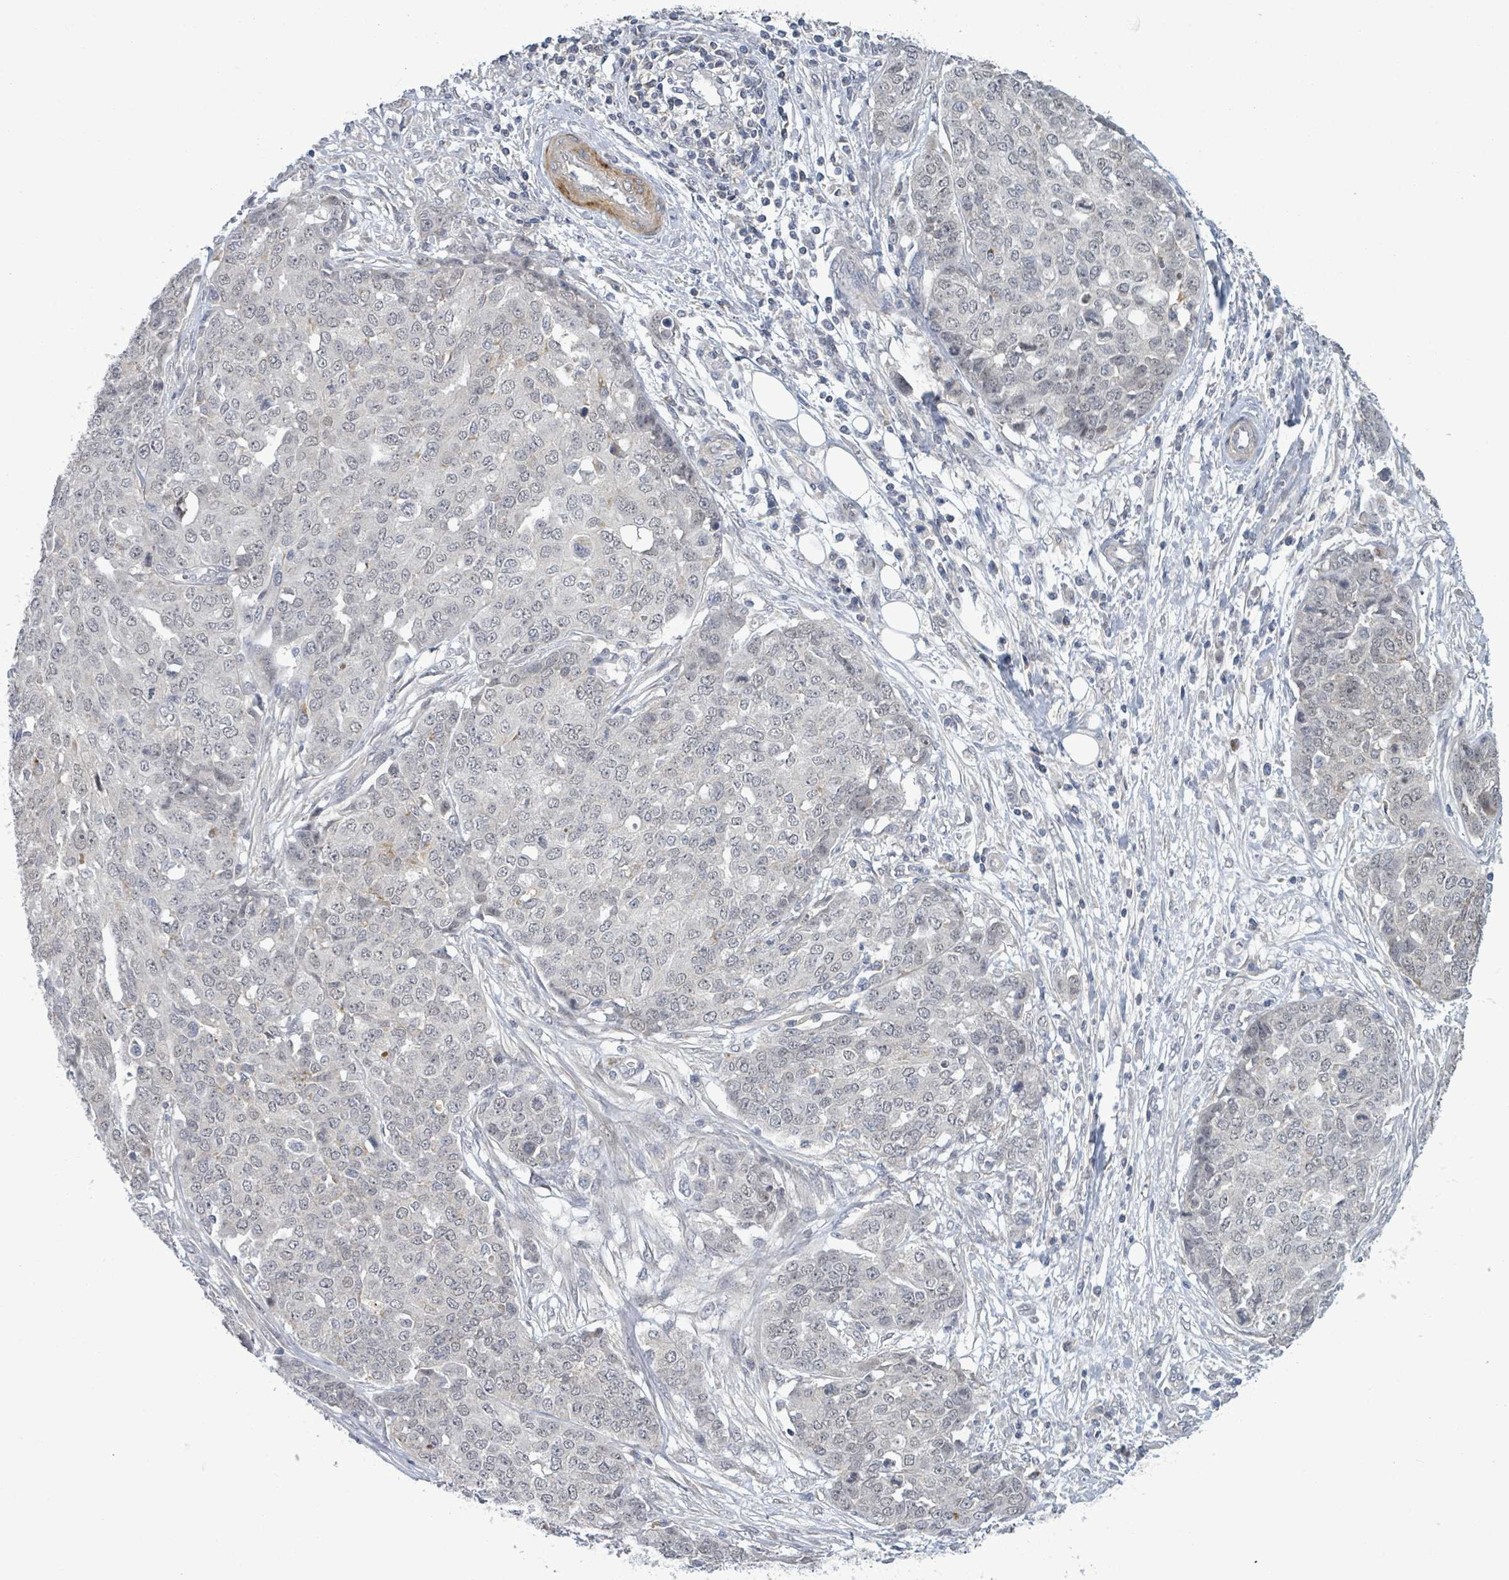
{"staining": {"intensity": "negative", "quantity": "none", "location": "none"}, "tissue": "ovarian cancer", "cell_type": "Tumor cells", "image_type": "cancer", "snomed": [{"axis": "morphology", "description": "Cystadenocarcinoma, serous, NOS"}, {"axis": "topography", "description": "Soft tissue"}, {"axis": "topography", "description": "Ovary"}], "caption": "This is a micrograph of immunohistochemistry staining of ovarian cancer, which shows no staining in tumor cells. (DAB (3,3'-diaminobenzidine) immunohistochemistry (IHC), high magnification).", "gene": "AMMECR1", "patient": {"sex": "female", "age": 57}}